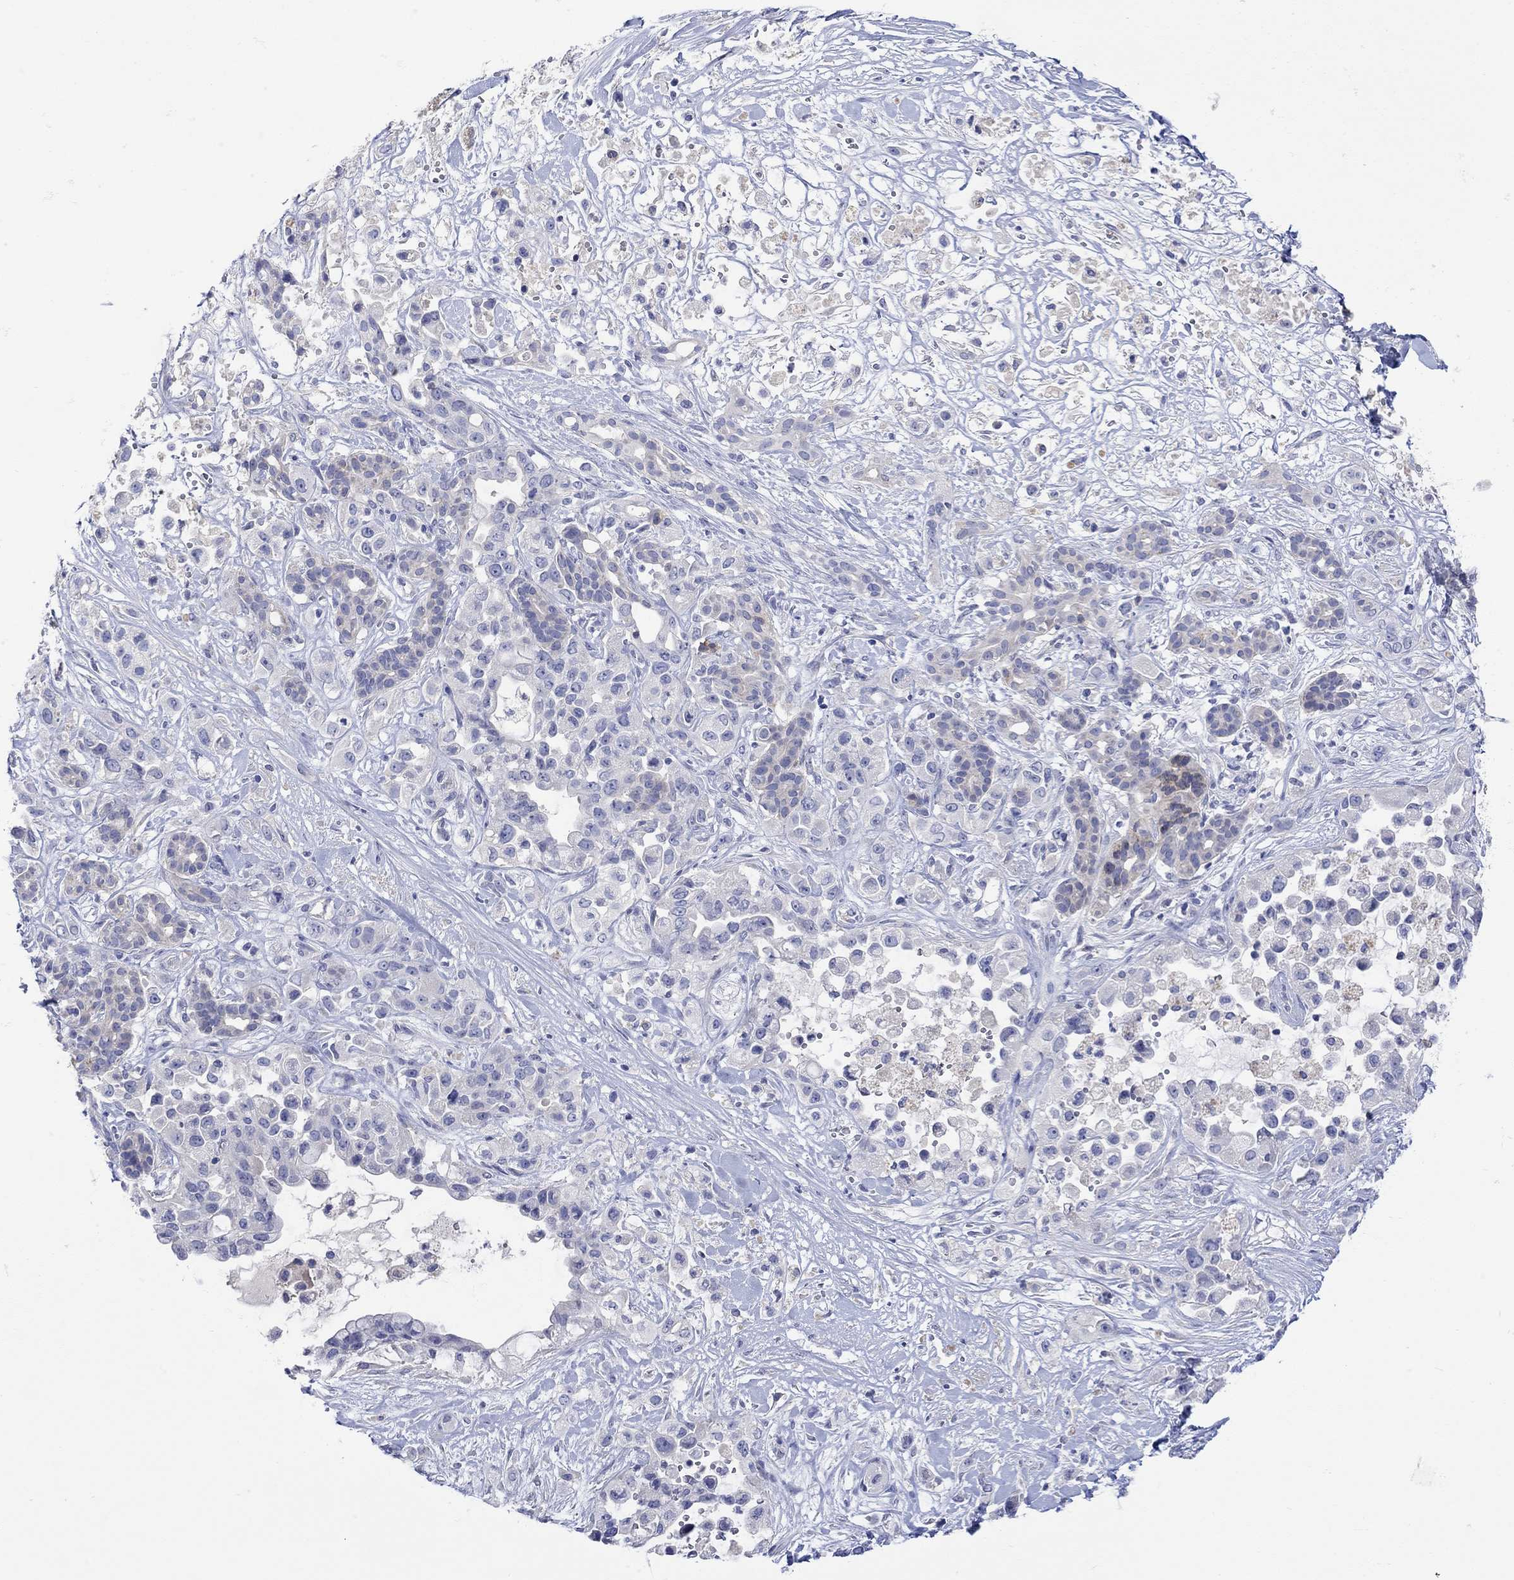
{"staining": {"intensity": "negative", "quantity": "none", "location": "none"}, "tissue": "pancreatic cancer", "cell_type": "Tumor cells", "image_type": "cancer", "snomed": [{"axis": "morphology", "description": "Adenocarcinoma, NOS"}, {"axis": "topography", "description": "Pancreas"}], "caption": "Tumor cells show no significant protein positivity in pancreatic adenocarcinoma.", "gene": "MSI1", "patient": {"sex": "male", "age": 44}}